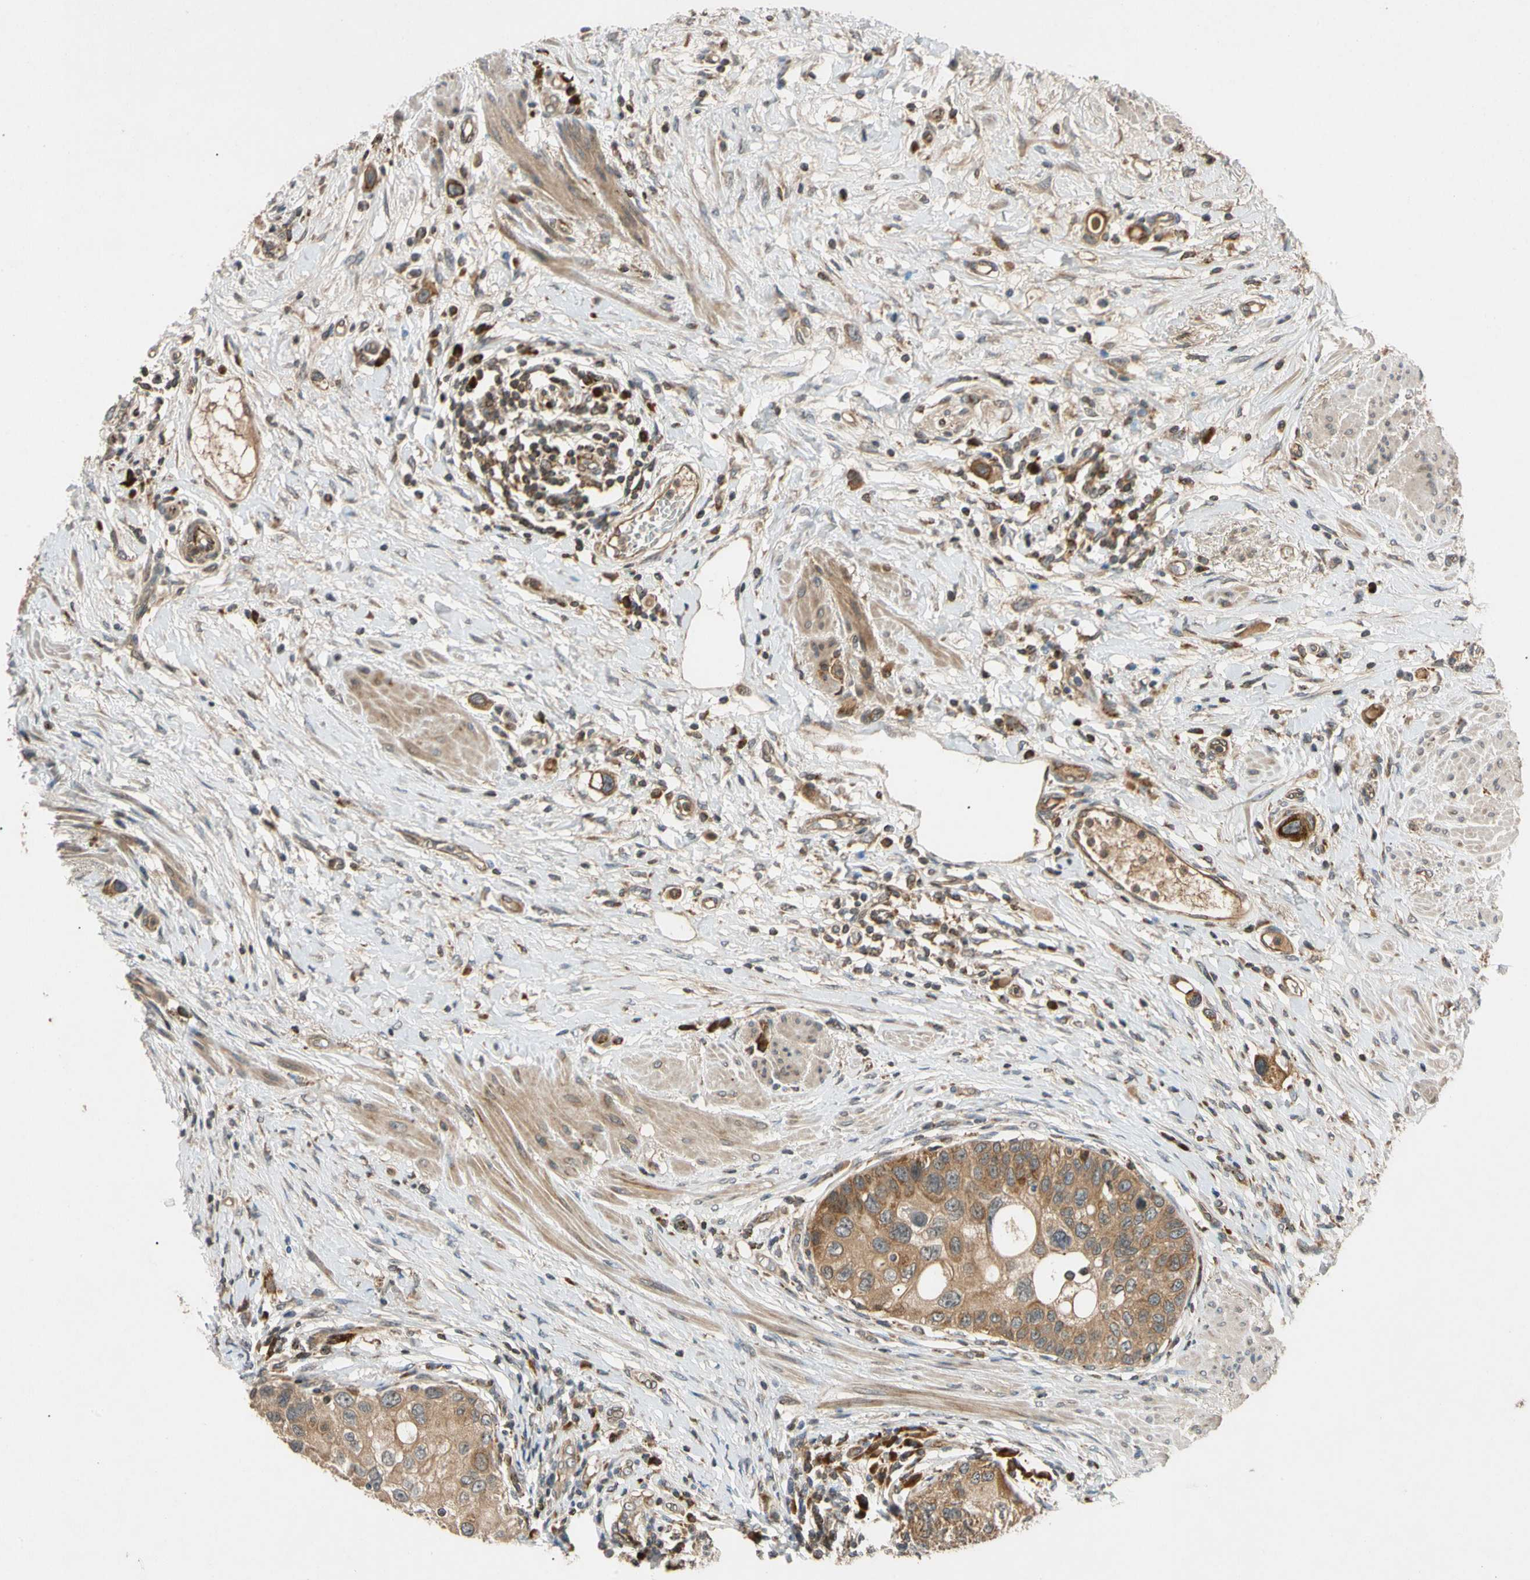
{"staining": {"intensity": "moderate", "quantity": ">75%", "location": "cytoplasmic/membranous"}, "tissue": "urothelial cancer", "cell_type": "Tumor cells", "image_type": "cancer", "snomed": [{"axis": "morphology", "description": "Urothelial carcinoma, High grade"}, {"axis": "topography", "description": "Urinary bladder"}], "caption": "This is a micrograph of IHC staining of urothelial carcinoma (high-grade), which shows moderate staining in the cytoplasmic/membranous of tumor cells.", "gene": "MRPS22", "patient": {"sex": "female", "age": 56}}